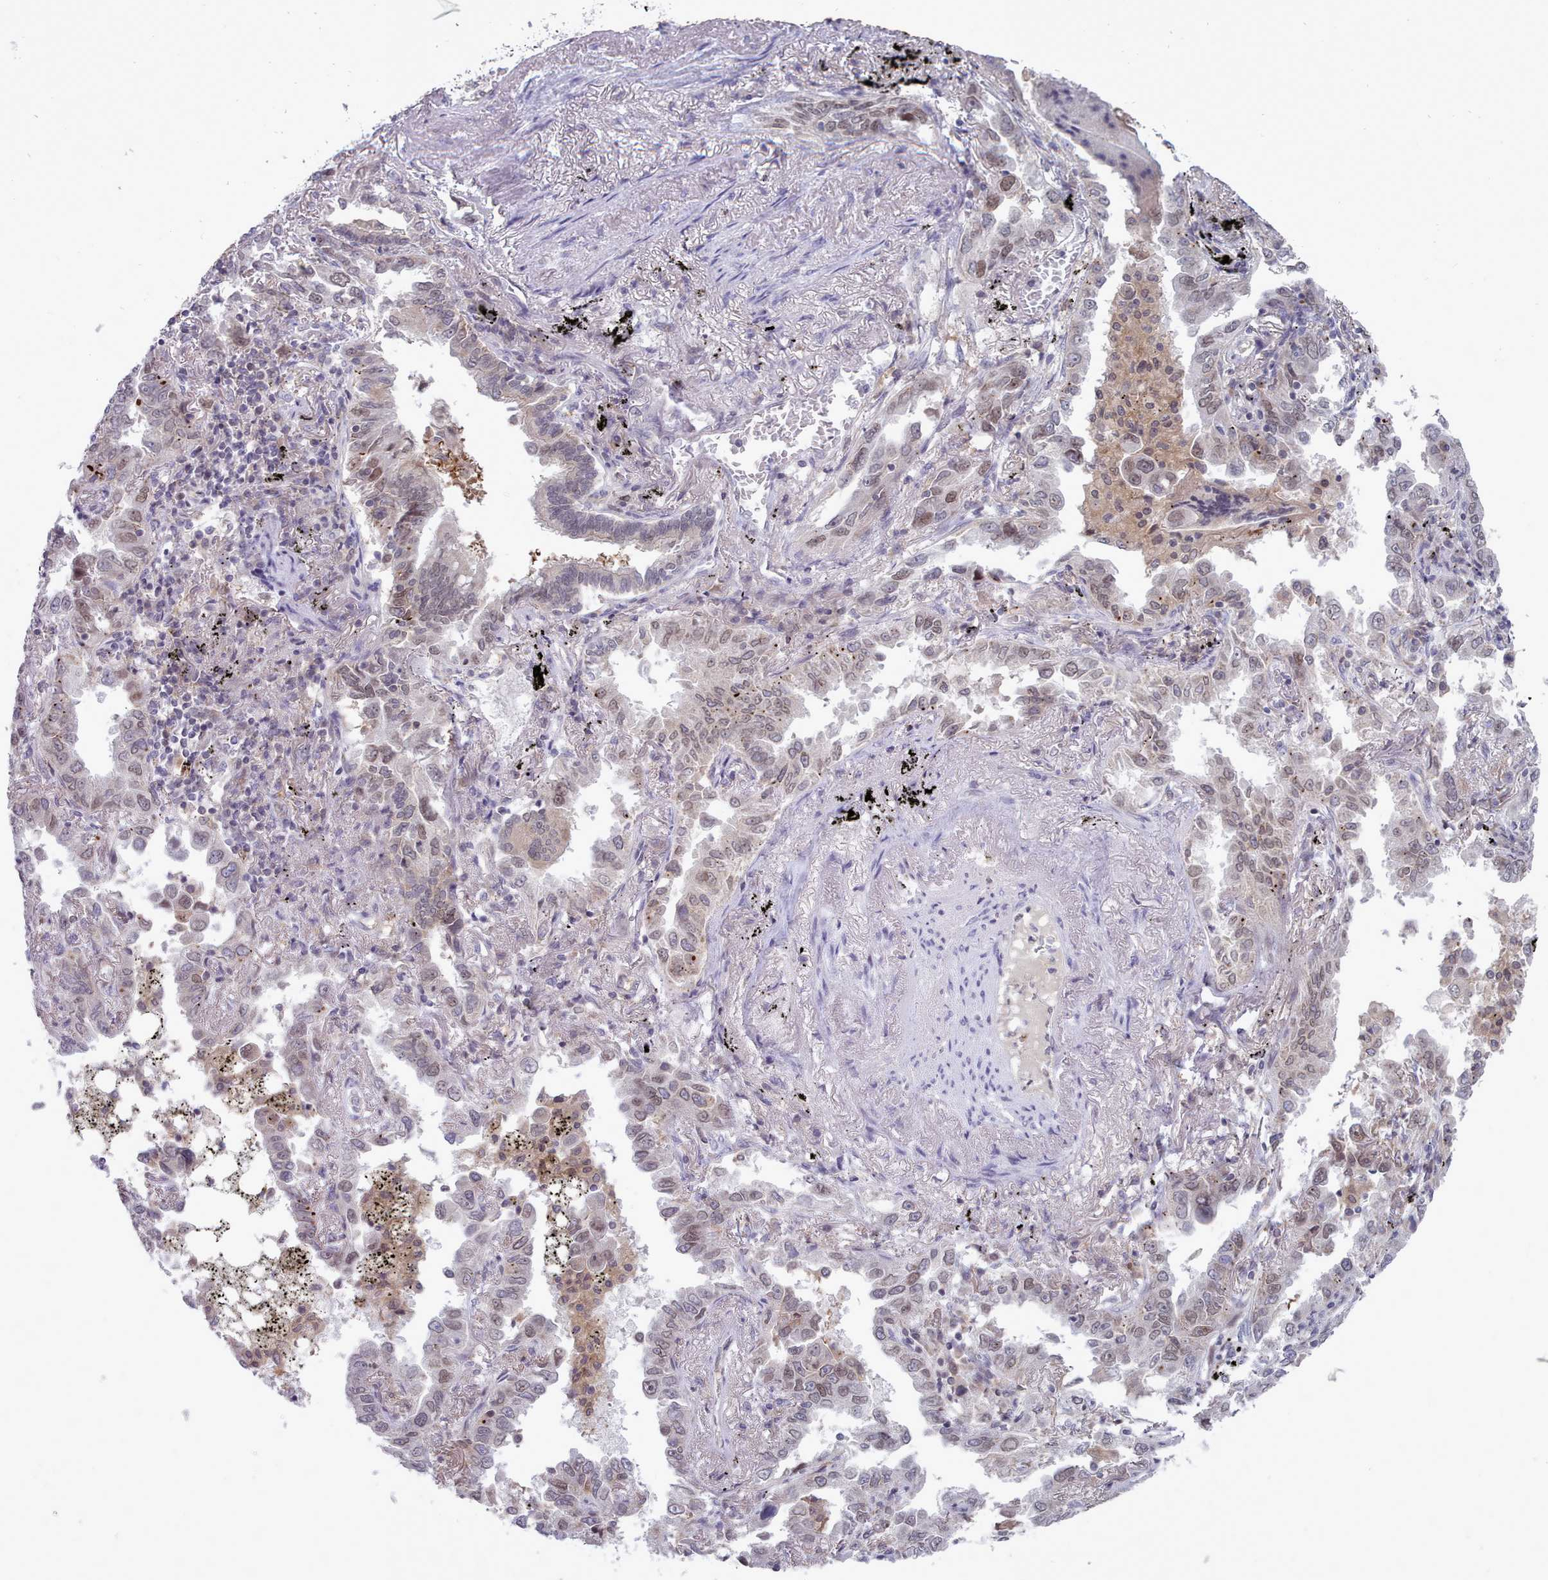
{"staining": {"intensity": "weak", "quantity": "25%-75%", "location": "nuclear"}, "tissue": "lung cancer", "cell_type": "Tumor cells", "image_type": "cancer", "snomed": [{"axis": "morphology", "description": "Adenocarcinoma, NOS"}, {"axis": "topography", "description": "Lung"}], "caption": "Adenocarcinoma (lung) stained for a protein shows weak nuclear positivity in tumor cells. Using DAB (brown) and hematoxylin (blue) stains, captured at high magnification using brightfield microscopy.", "gene": "GINS1", "patient": {"sex": "male", "age": 67}}